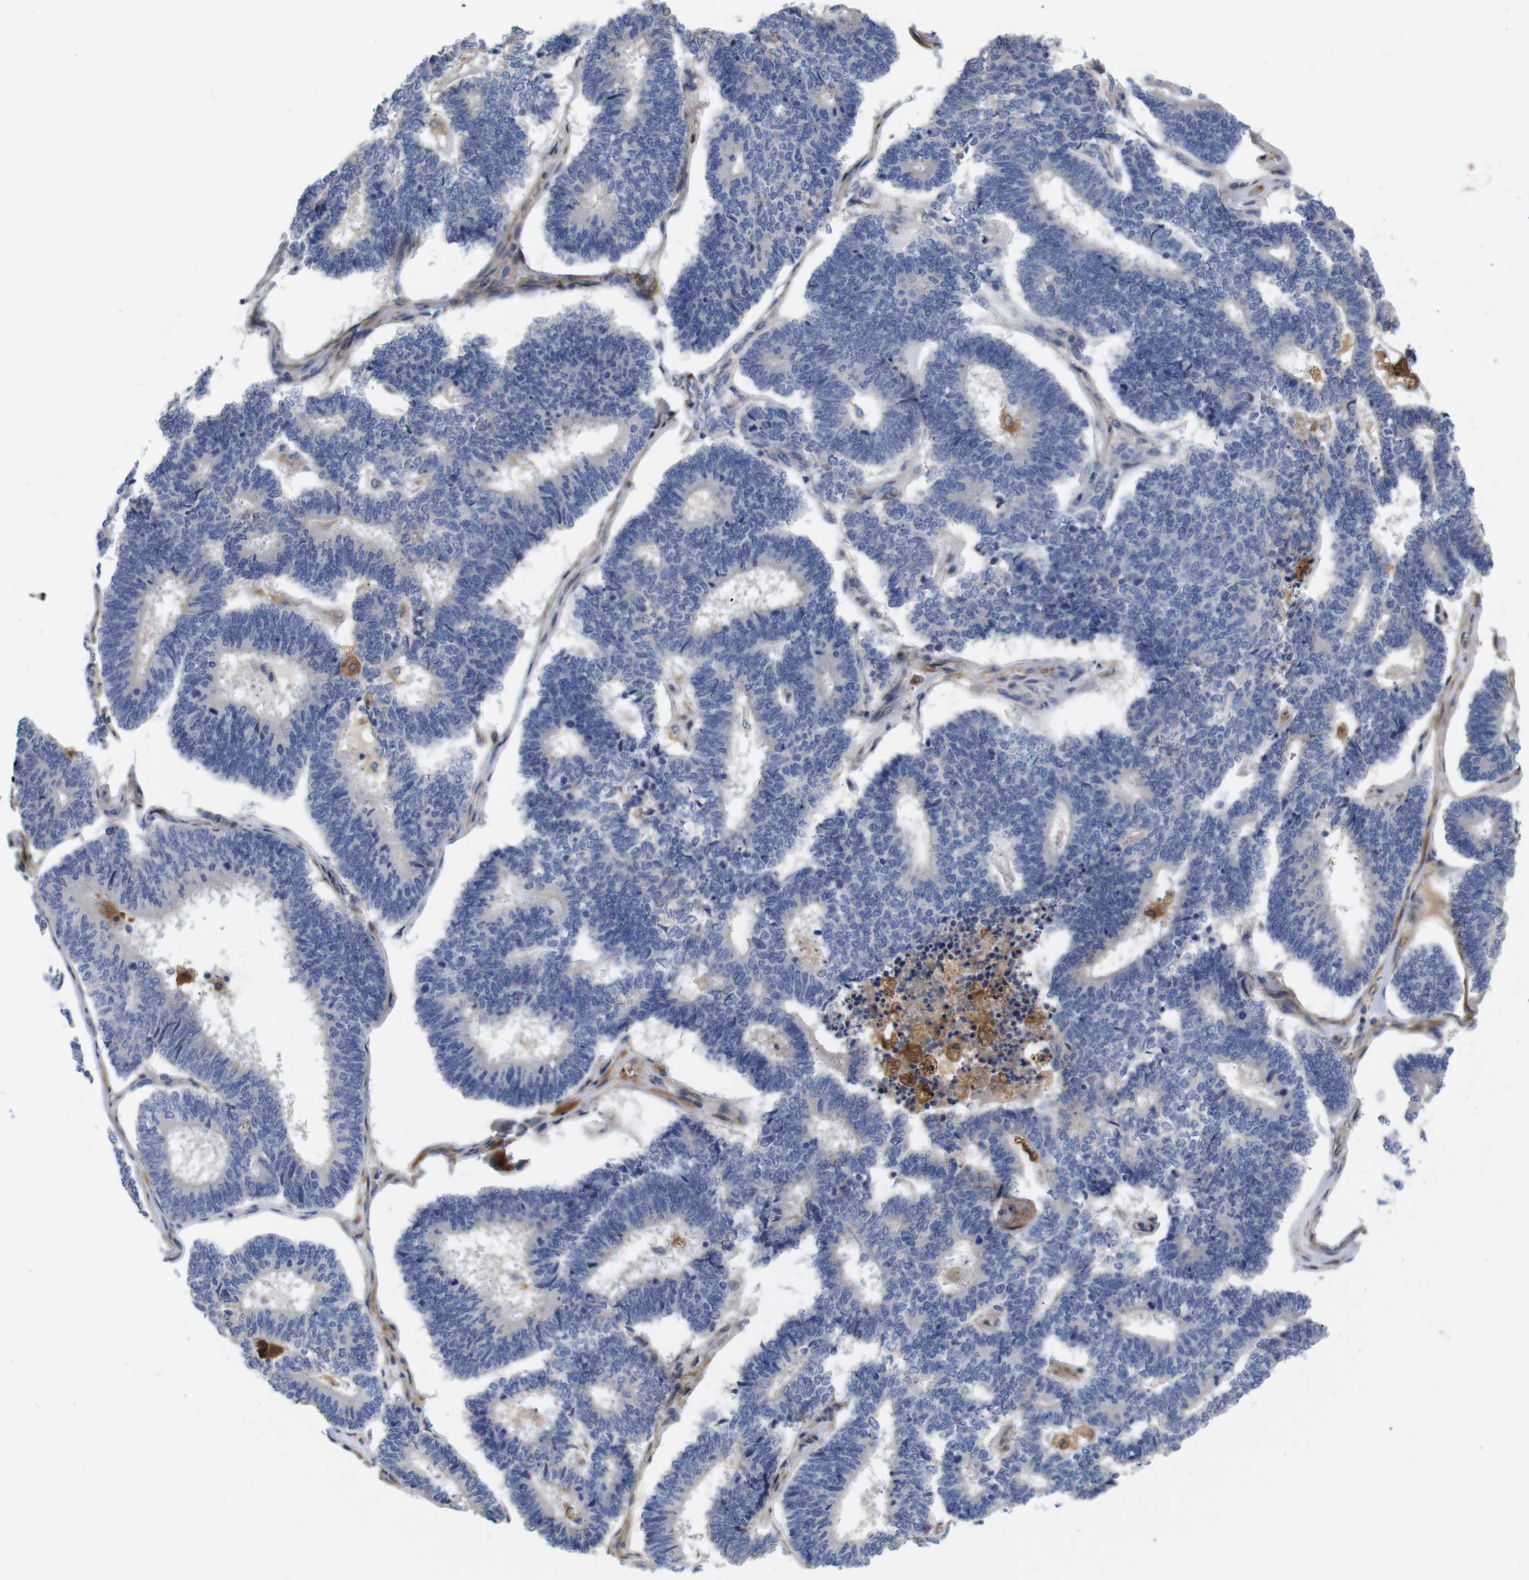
{"staining": {"intensity": "negative", "quantity": "none", "location": "none"}, "tissue": "endometrial cancer", "cell_type": "Tumor cells", "image_type": "cancer", "snomed": [{"axis": "morphology", "description": "Adenocarcinoma, NOS"}, {"axis": "topography", "description": "Endometrium"}], "caption": "A histopathology image of endometrial cancer stained for a protein reveals no brown staining in tumor cells.", "gene": "SPRY3", "patient": {"sex": "female", "age": 70}}